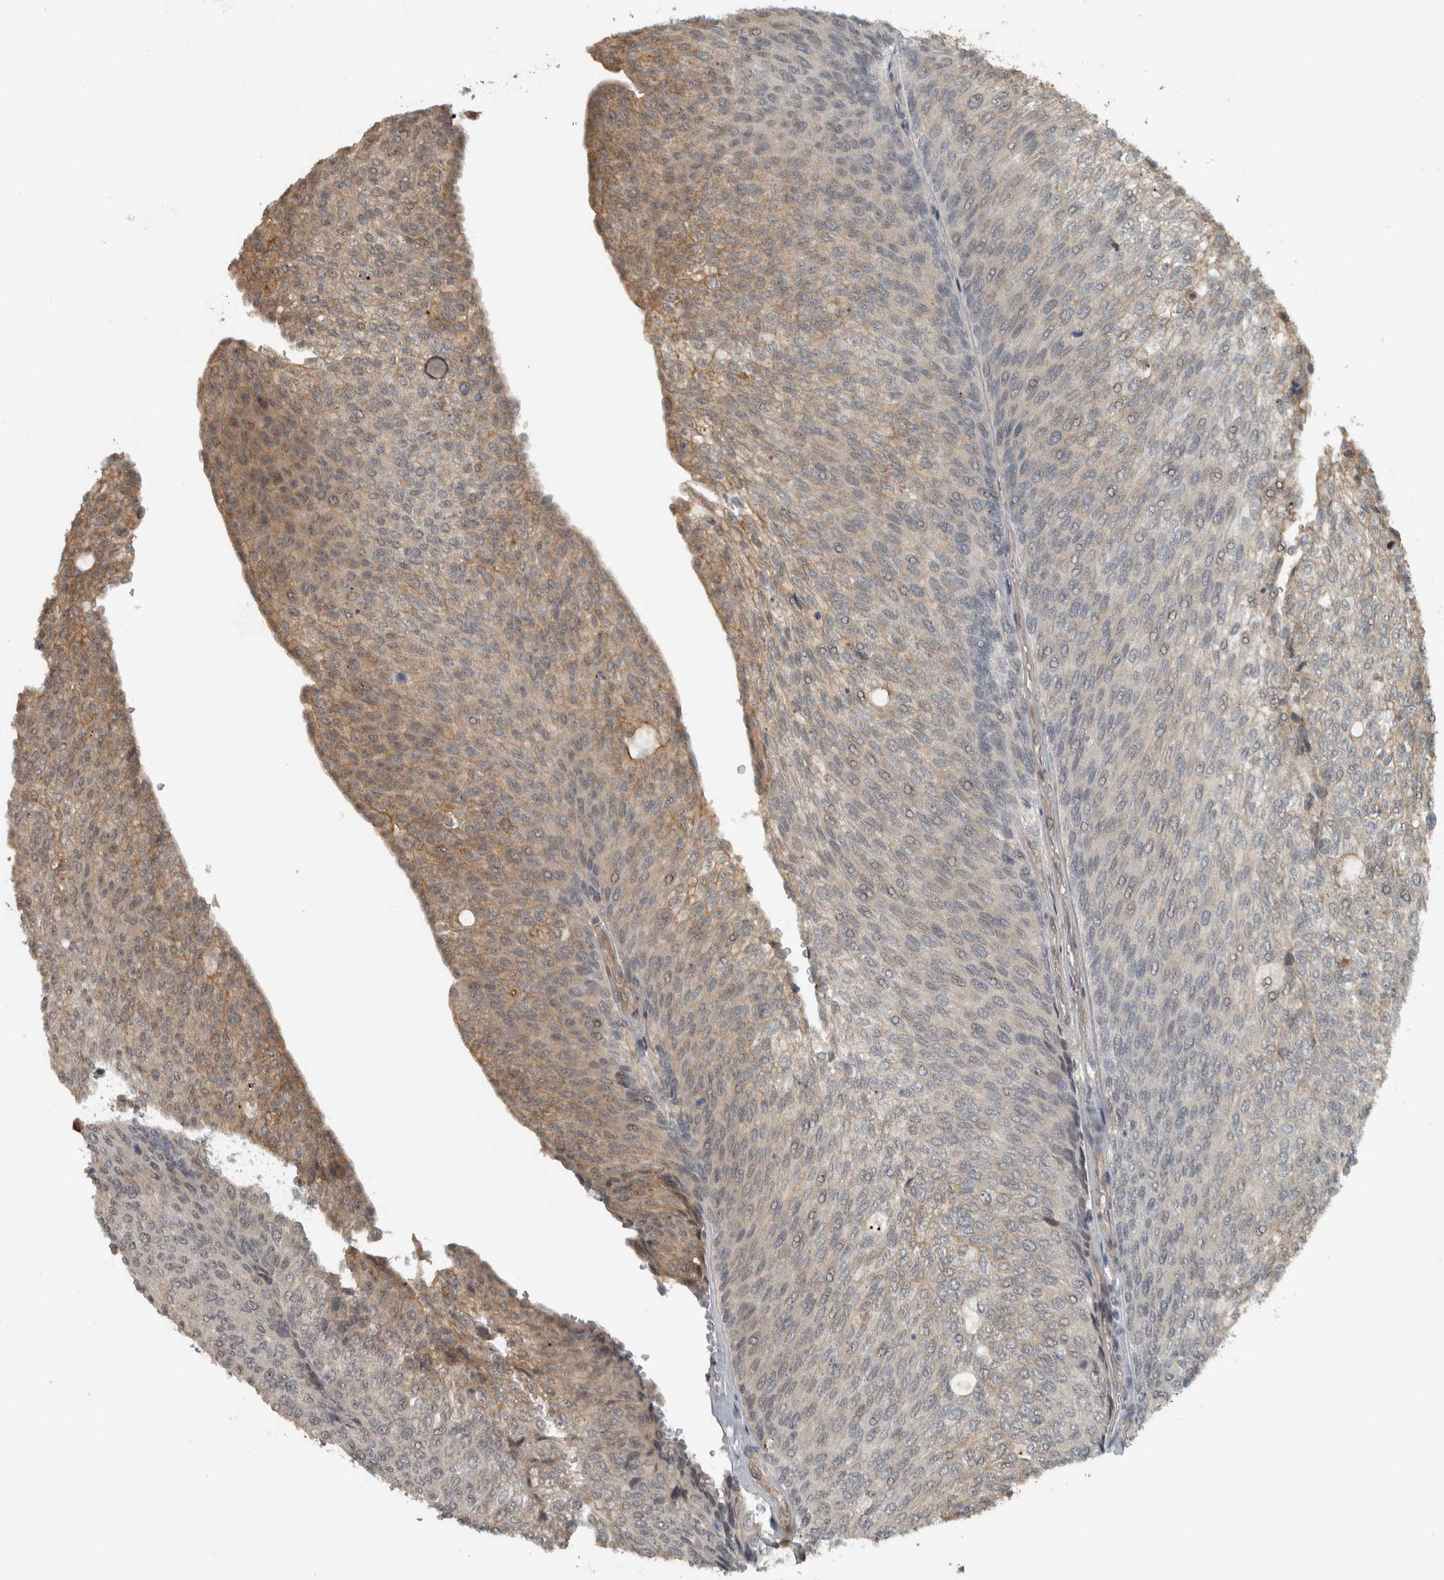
{"staining": {"intensity": "moderate", "quantity": "25%-75%", "location": "cytoplasmic/membranous,nuclear"}, "tissue": "urothelial cancer", "cell_type": "Tumor cells", "image_type": "cancer", "snomed": [{"axis": "morphology", "description": "Urothelial carcinoma, Low grade"}, {"axis": "topography", "description": "Urinary bladder"}], "caption": "Urothelial cancer stained with DAB (3,3'-diaminobenzidine) immunohistochemistry (IHC) shows medium levels of moderate cytoplasmic/membranous and nuclear expression in about 25%-75% of tumor cells.", "gene": "NAPG", "patient": {"sex": "female", "age": 79}}